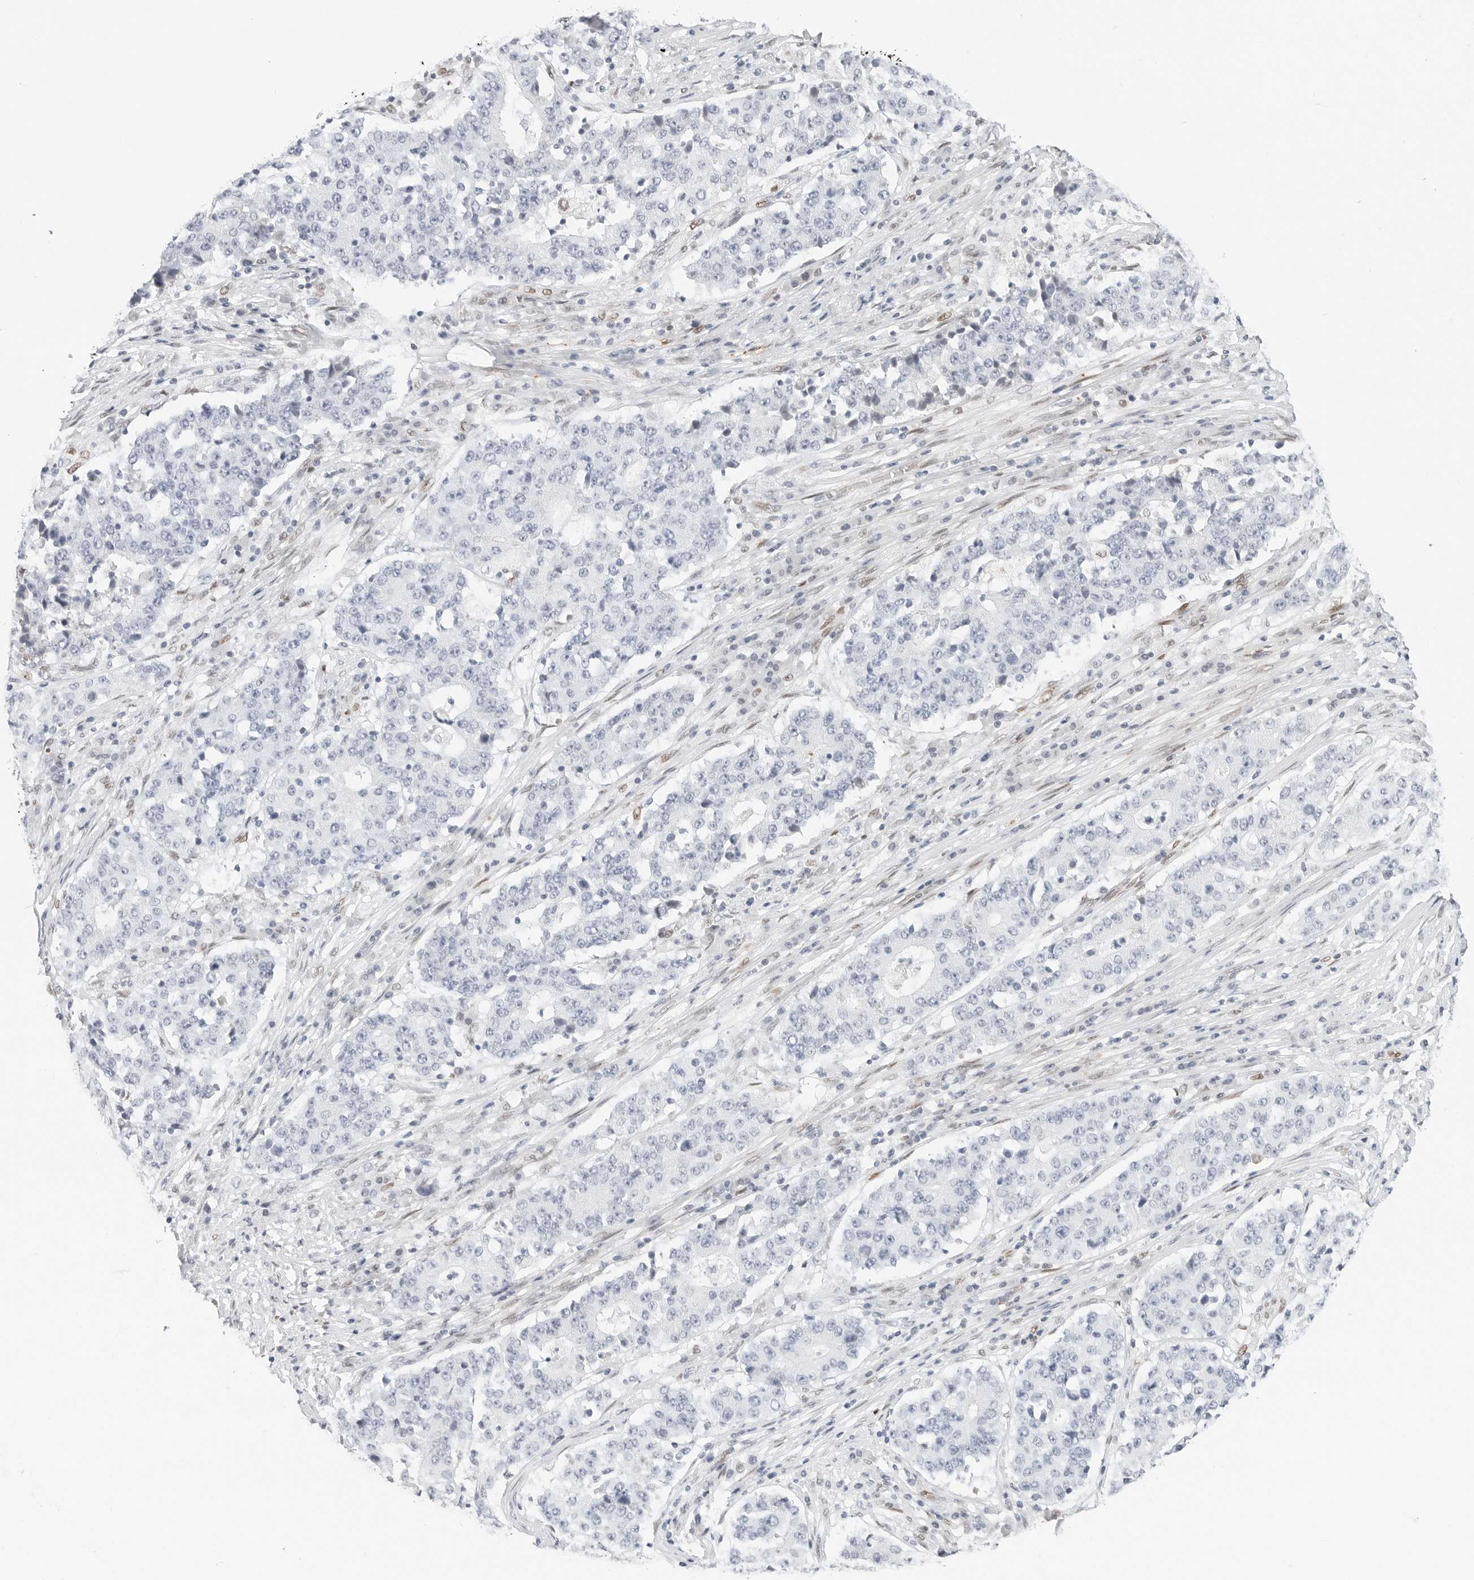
{"staining": {"intensity": "negative", "quantity": "none", "location": "none"}, "tissue": "stomach cancer", "cell_type": "Tumor cells", "image_type": "cancer", "snomed": [{"axis": "morphology", "description": "Adenocarcinoma, NOS"}, {"axis": "topography", "description": "Stomach"}], "caption": "Tumor cells show no significant staining in stomach cancer. (DAB immunohistochemistry, high magnification).", "gene": "SPIDR", "patient": {"sex": "male", "age": 59}}